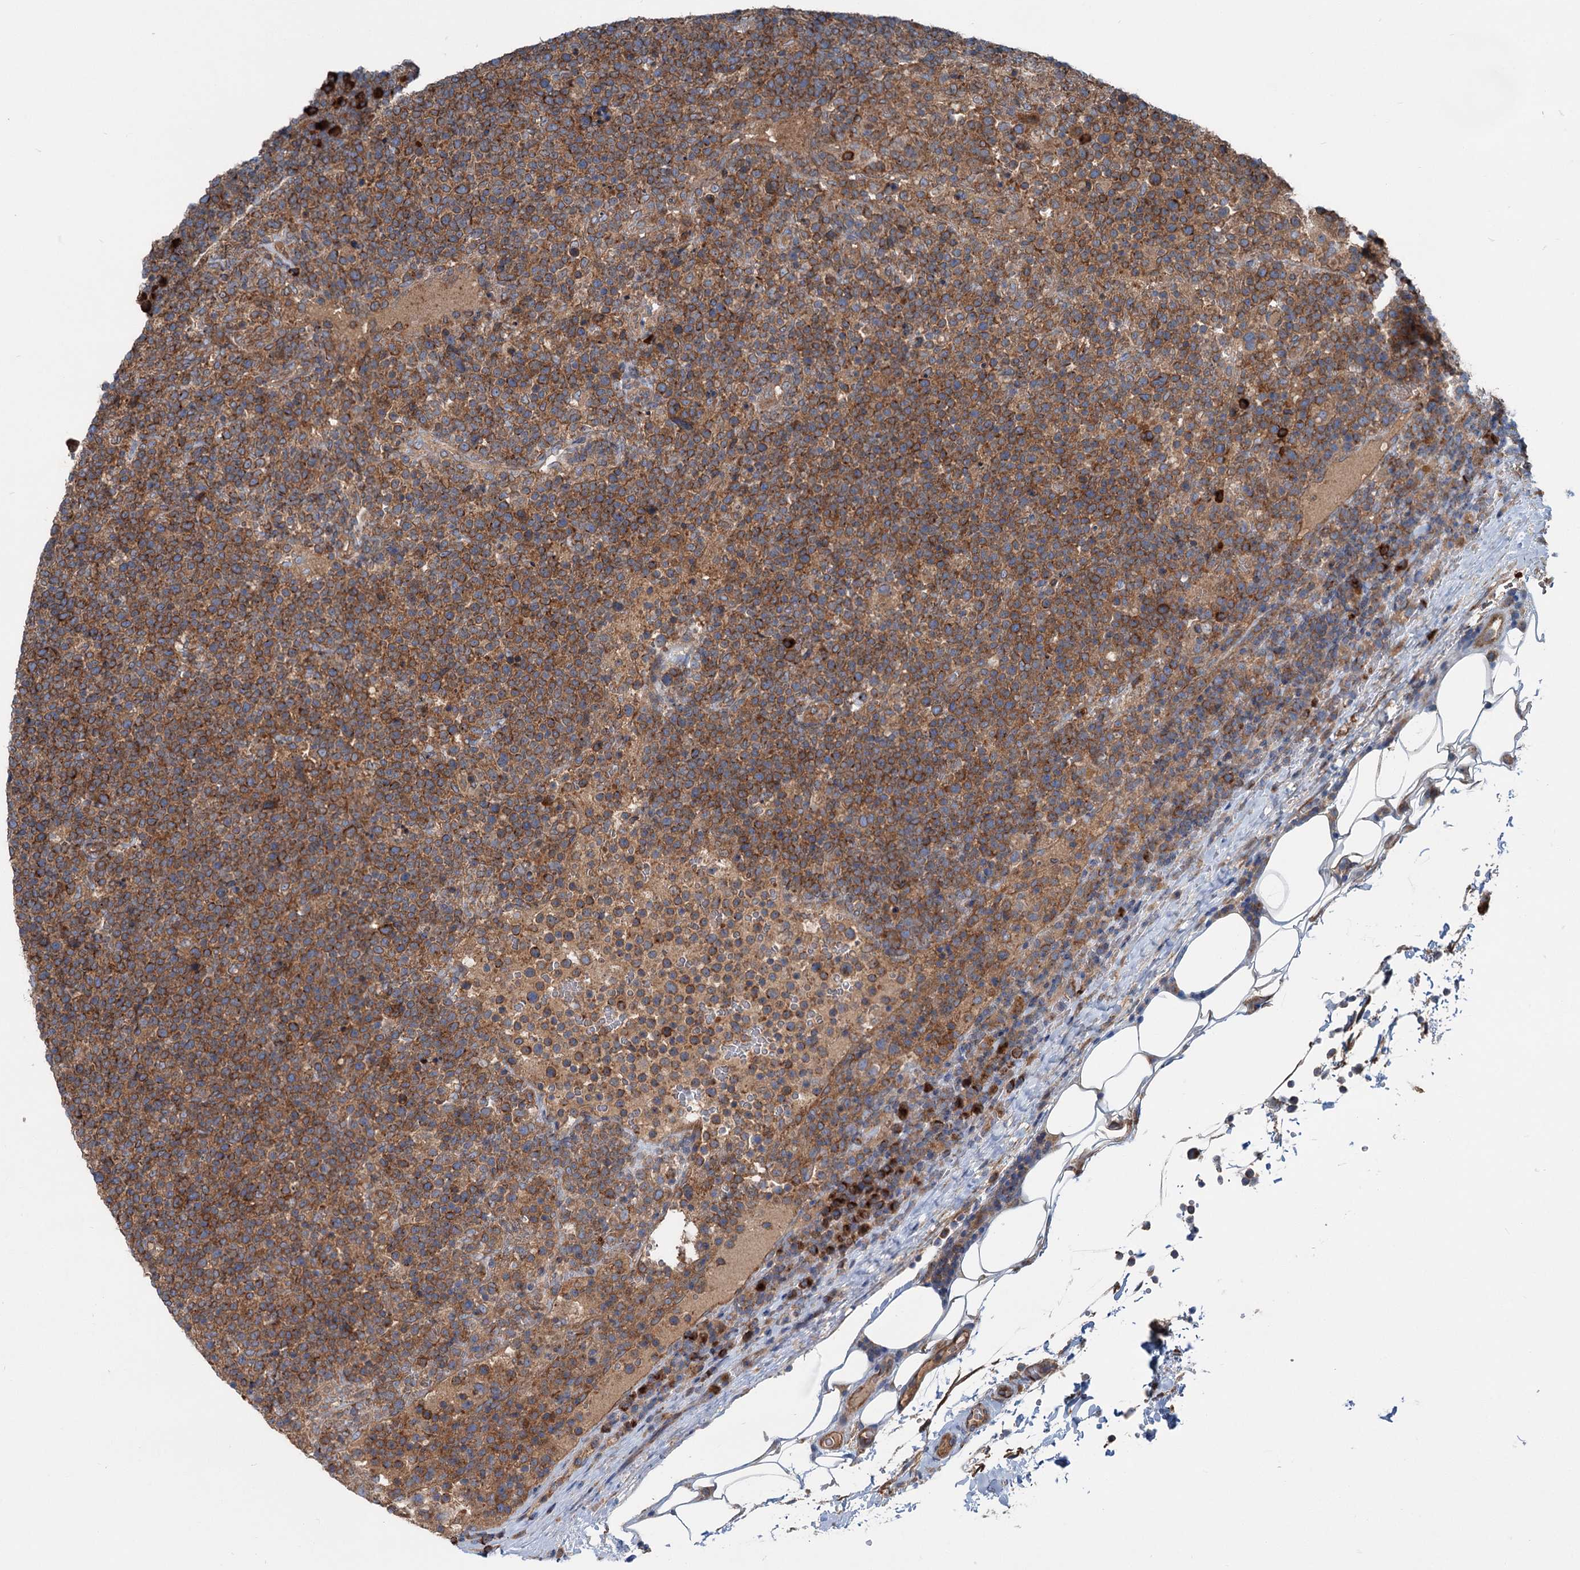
{"staining": {"intensity": "moderate", "quantity": ">75%", "location": "cytoplasmic/membranous"}, "tissue": "lymphoma", "cell_type": "Tumor cells", "image_type": "cancer", "snomed": [{"axis": "morphology", "description": "Malignant lymphoma, non-Hodgkin's type, High grade"}, {"axis": "topography", "description": "Lymph node"}], "caption": "This photomicrograph demonstrates lymphoma stained with immunohistochemistry (IHC) to label a protein in brown. The cytoplasmic/membranous of tumor cells show moderate positivity for the protein. Nuclei are counter-stained blue.", "gene": "CALCOCO1", "patient": {"sex": "male", "age": 61}}